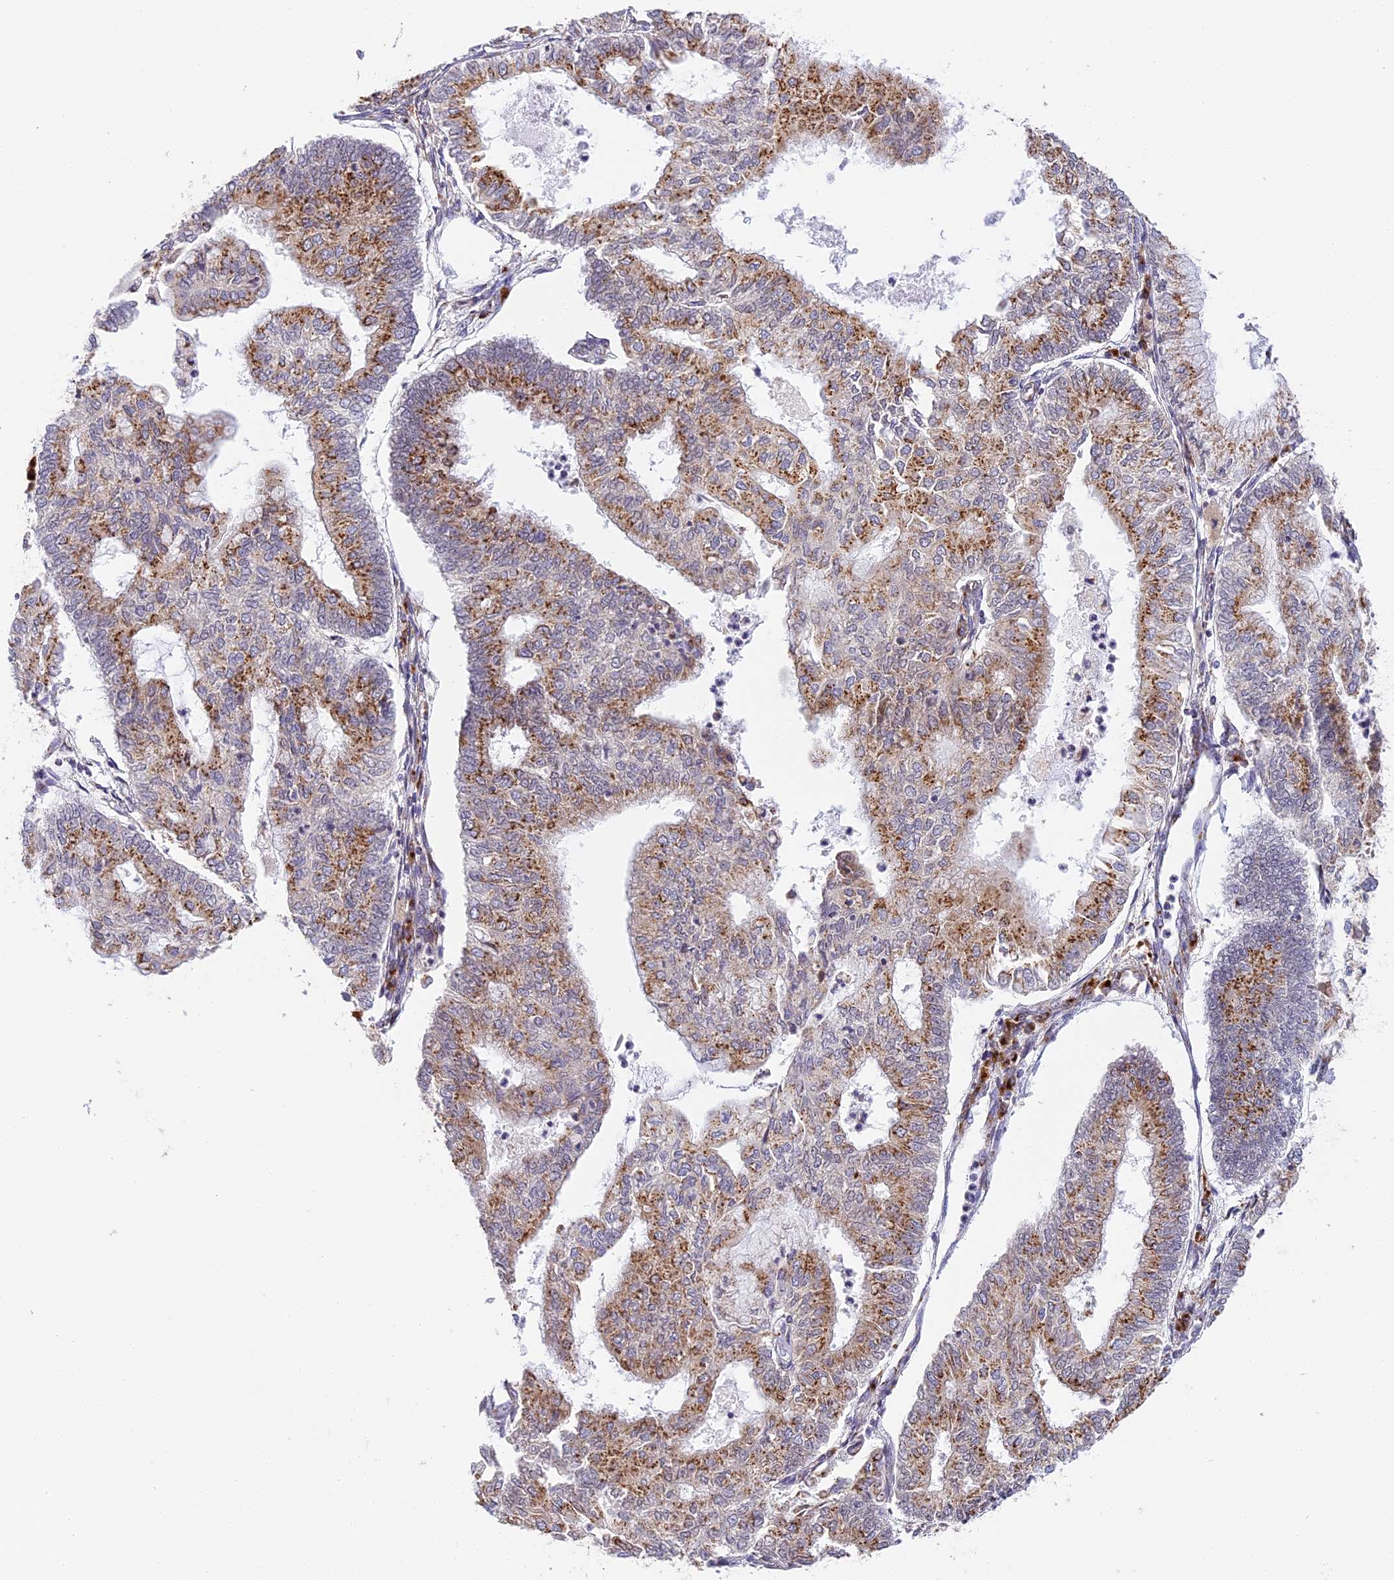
{"staining": {"intensity": "moderate", "quantity": ">75%", "location": "cytoplasmic/membranous"}, "tissue": "endometrial cancer", "cell_type": "Tumor cells", "image_type": "cancer", "snomed": [{"axis": "morphology", "description": "Adenocarcinoma, NOS"}, {"axis": "topography", "description": "Endometrium"}], "caption": "Human endometrial cancer (adenocarcinoma) stained with a protein marker reveals moderate staining in tumor cells.", "gene": "HEATR5B", "patient": {"sex": "female", "age": 59}}